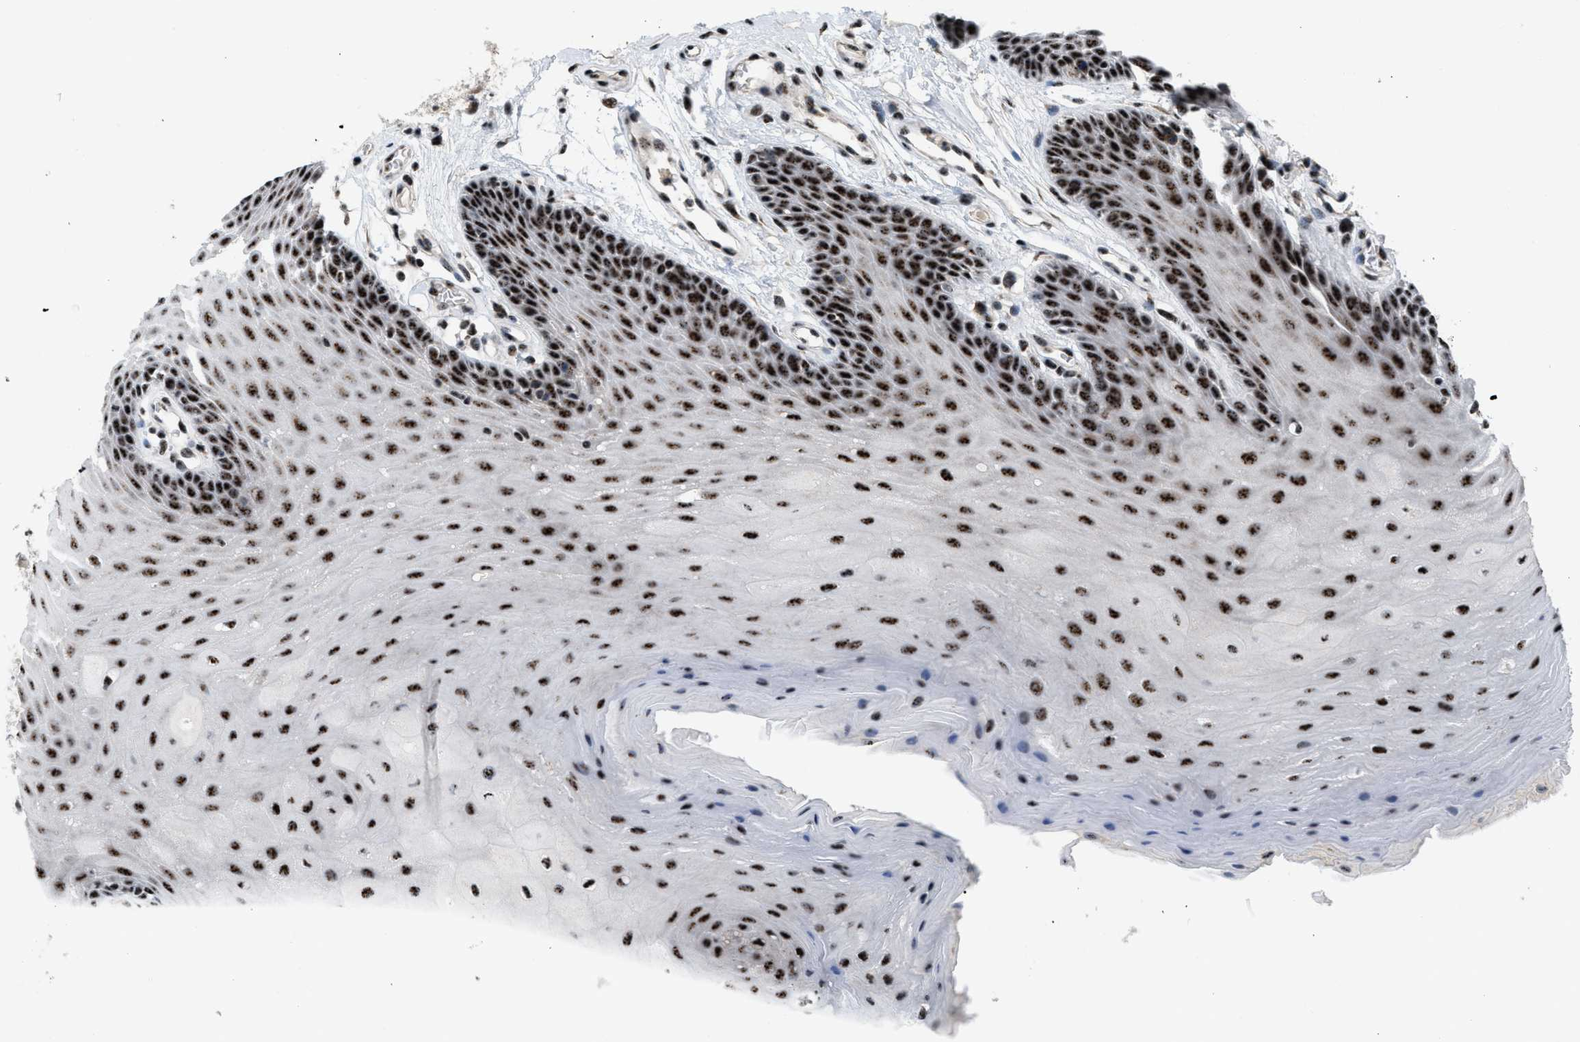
{"staining": {"intensity": "strong", "quantity": ">75%", "location": "nuclear"}, "tissue": "oral mucosa", "cell_type": "Squamous epithelial cells", "image_type": "normal", "snomed": [{"axis": "morphology", "description": "Normal tissue, NOS"}, {"axis": "morphology", "description": "Squamous cell carcinoma, NOS"}, {"axis": "topography", "description": "Oral tissue"}, {"axis": "topography", "description": "Head-Neck"}], "caption": "Immunohistochemical staining of normal oral mucosa reveals high levels of strong nuclear expression in about >75% of squamous epithelial cells.", "gene": "CDR2", "patient": {"sex": "male", "age": 71}}